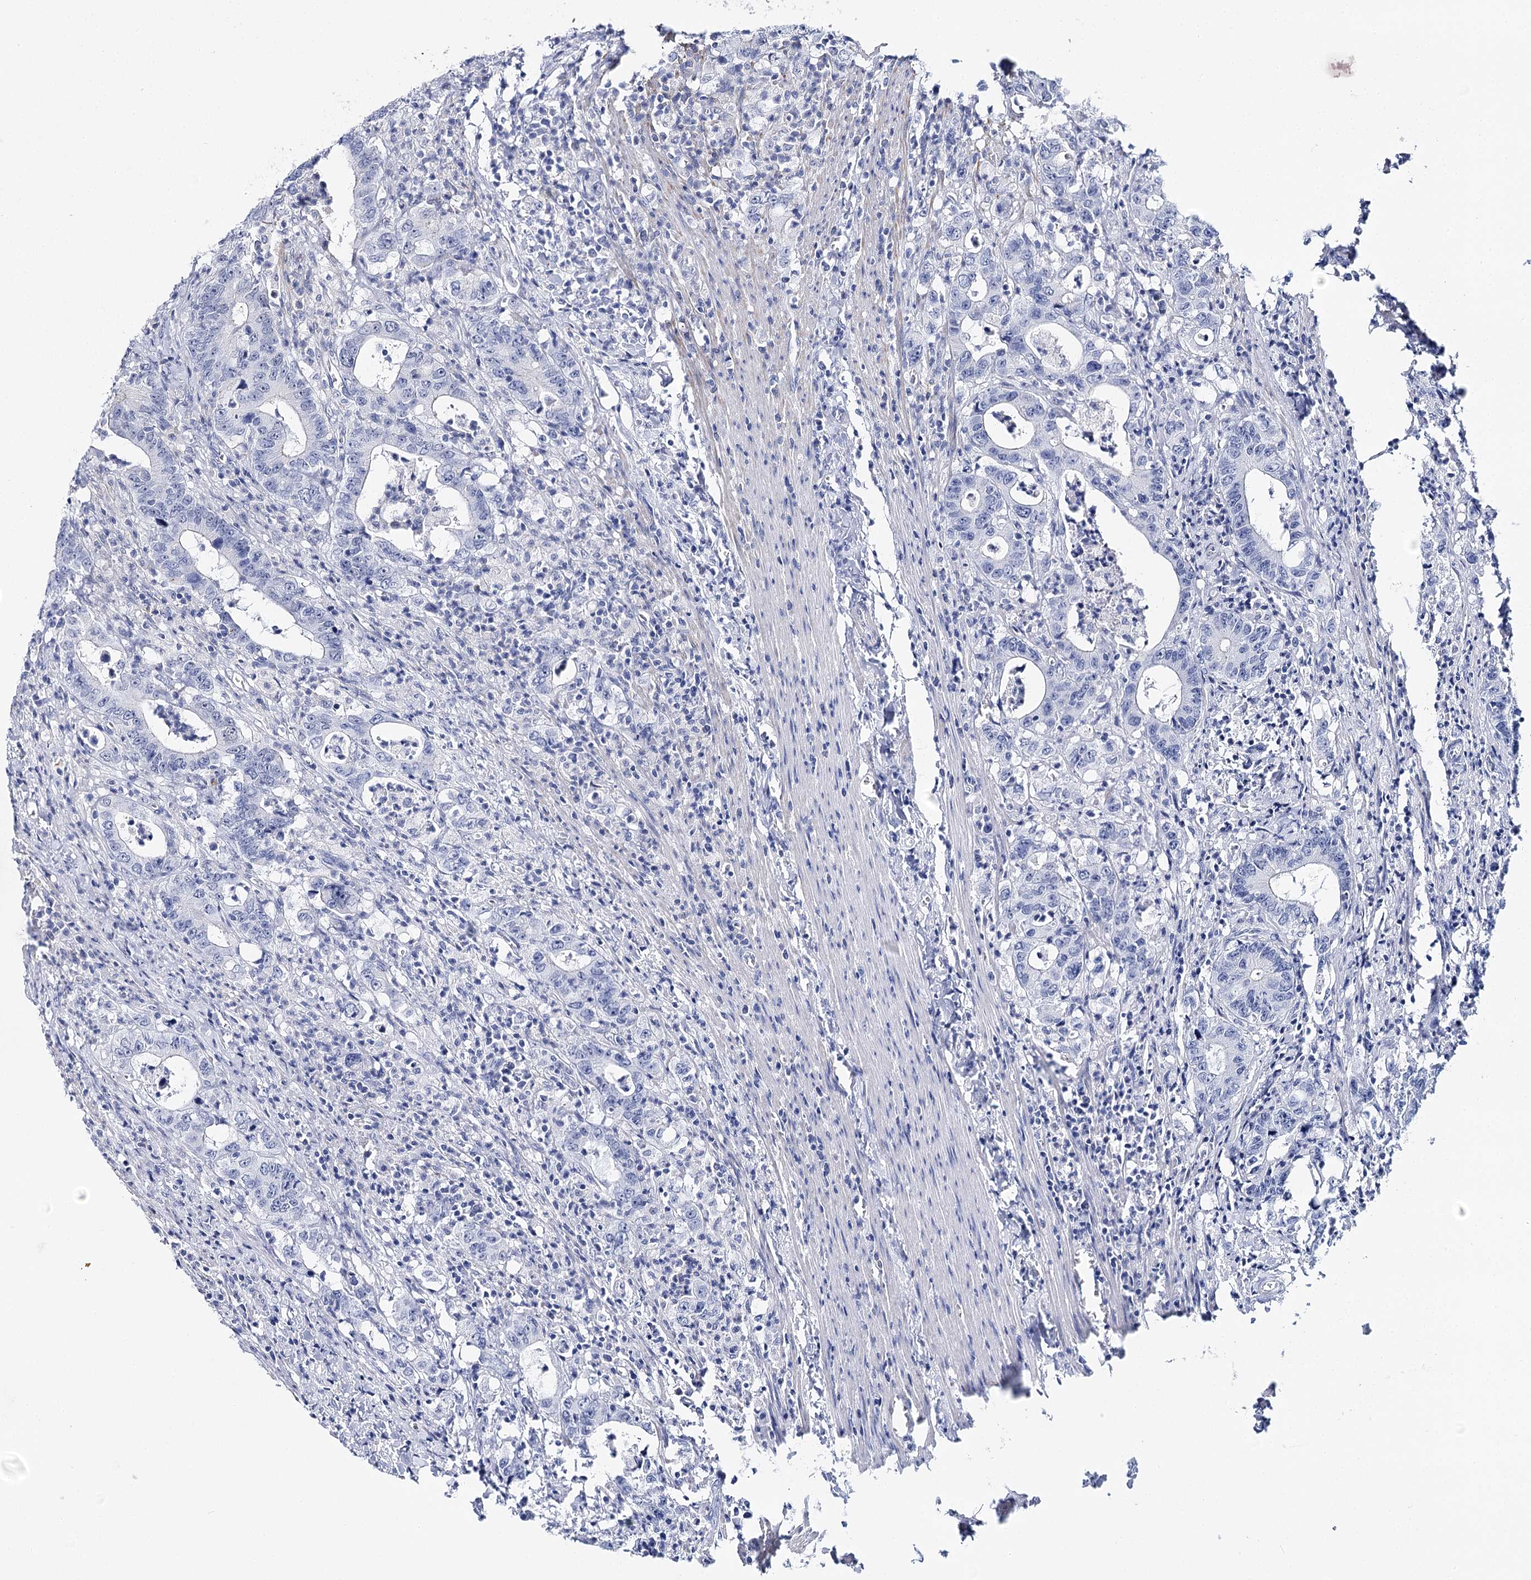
{"staining": {"intensity": "negative", "quantity": "none", "location": "none"}, "tissue": "colorectal cancer", "cell_type": "Tumor cells", "image_type": "cancer", "snomed": [{"axis": "morphology", "description": "Adenocarcinoma, NOS"}, {"axis": "topography", "description": "Colon"}], "caption": "DAB (3,3'-diaminobenzidine) immunohistochemical staining of human colorectal adenocarcinoma reveals no significant expression in tumor cells.", "gene": "AGXT2", "patient": {"sex": "female", "age": 75}}